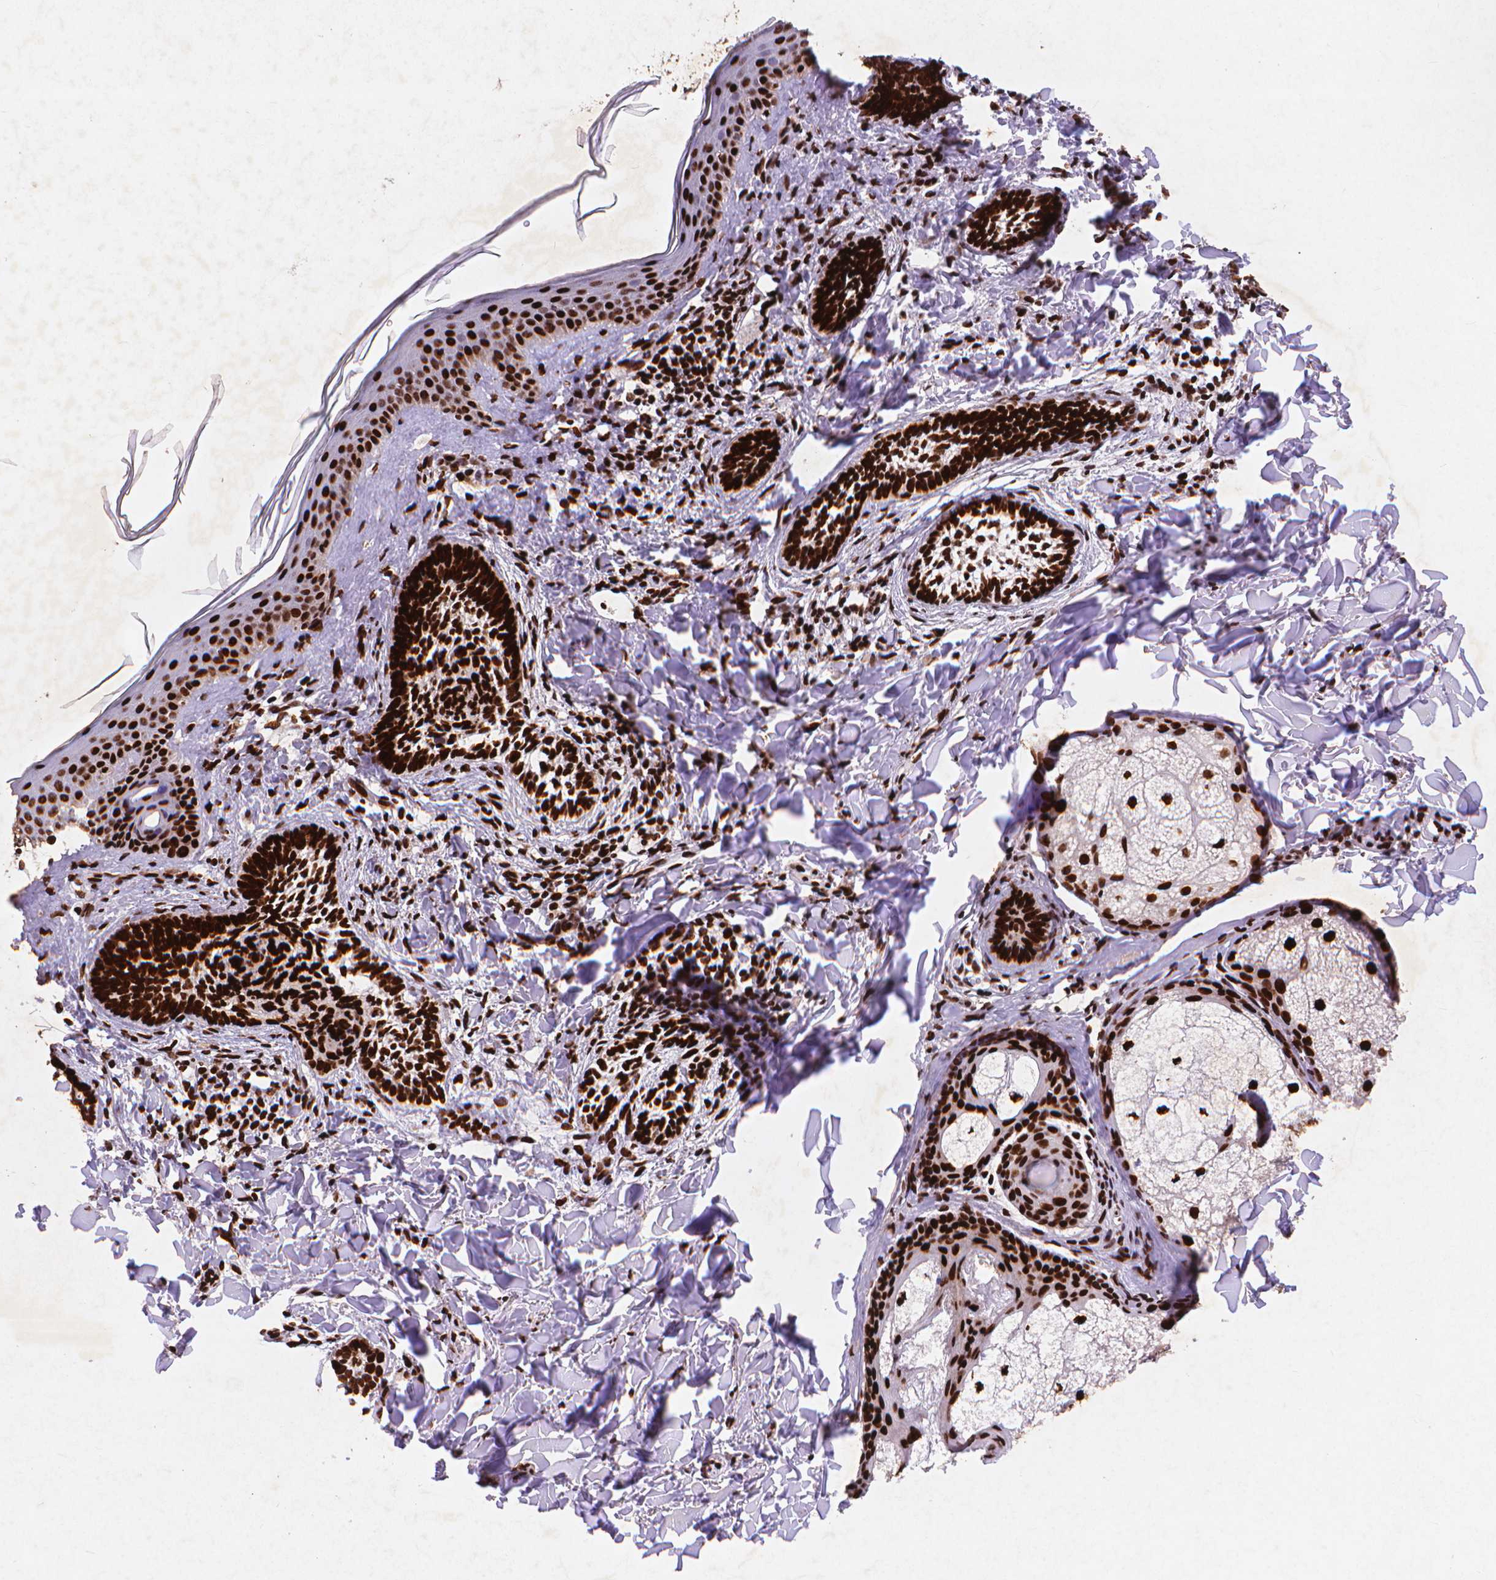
{"staining": {"intensity": "strong", "quantity": ">75%", "location": "nuclear"}, "tissue": "skin cancer", "cell_type": "Tumor cells", "image_type": "cancer", "snomed": [{"axis": "morphology", "description": "Normal tissue, NOS"}, {"axis": "morphology", "description": "Basal cell carcinoma"}, {"axis": "topography", "description": "Skin"}], "caption": "Immunohistochemical staining of skin cancer (basal cell carcinoma) demonstrates high levels of strong nuclear expression in approximately >75% of tumor cells.", "gene": "CITED2", "patient": {"sex": "male", "age": 46}}